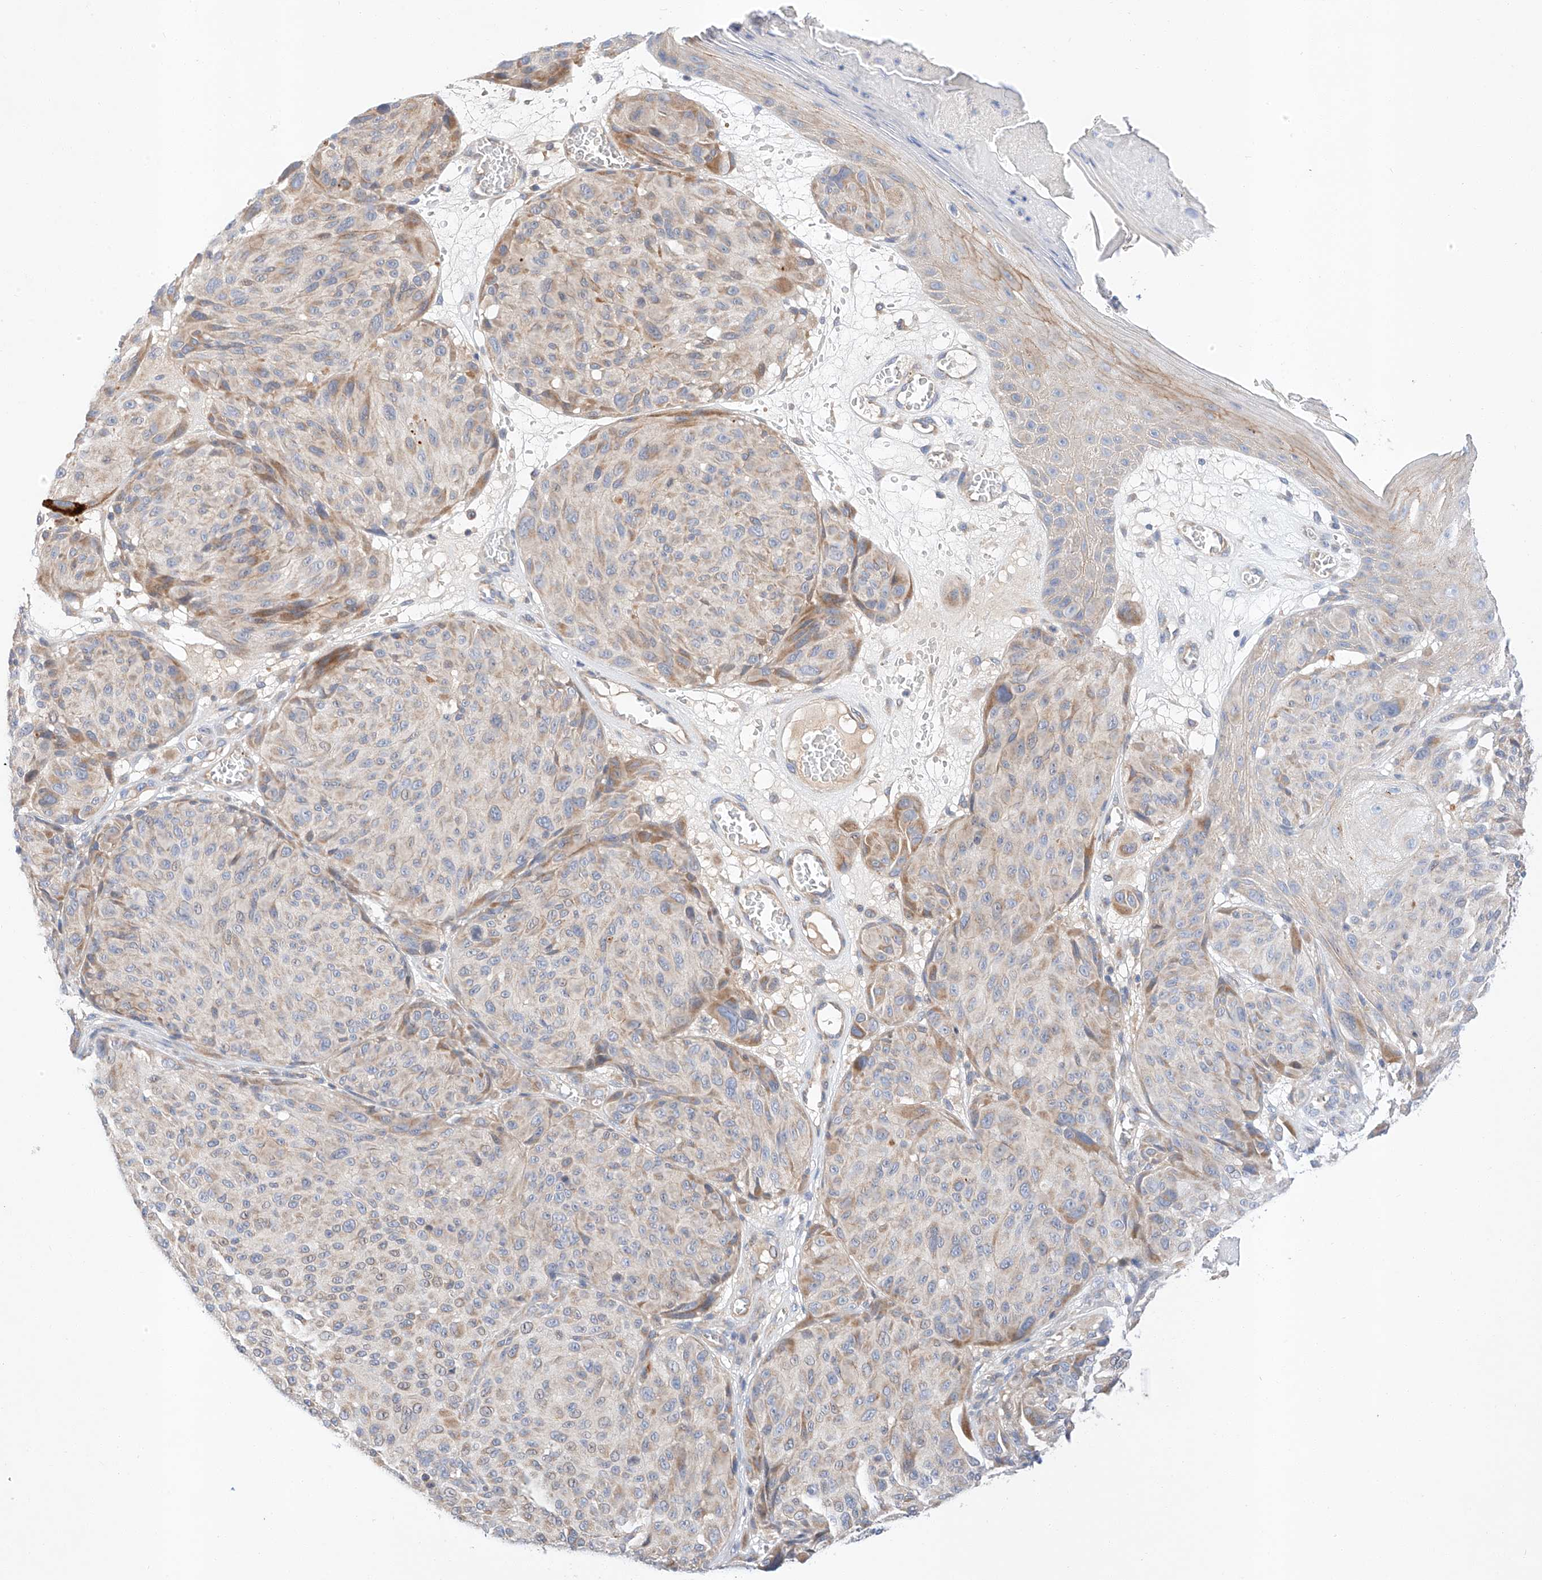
{"staining": {"intensity": "weak", "quantity": "<25%", "location": "cytoplasmic/membranous"}, "tissue": "melanoma", "cell_type": "Tumor cells", "image_type": "cancer", "snomed": [{"axis": "morphology", "description": "Malignant melanoma, NOS"}, {"axis": "topography", "description": "Skin"}], "caption": "Tumor cells show no significant positivity in malignant melanoma.", "gene": "C6orf118", "patient": {"sex": "male", "age": 83}}